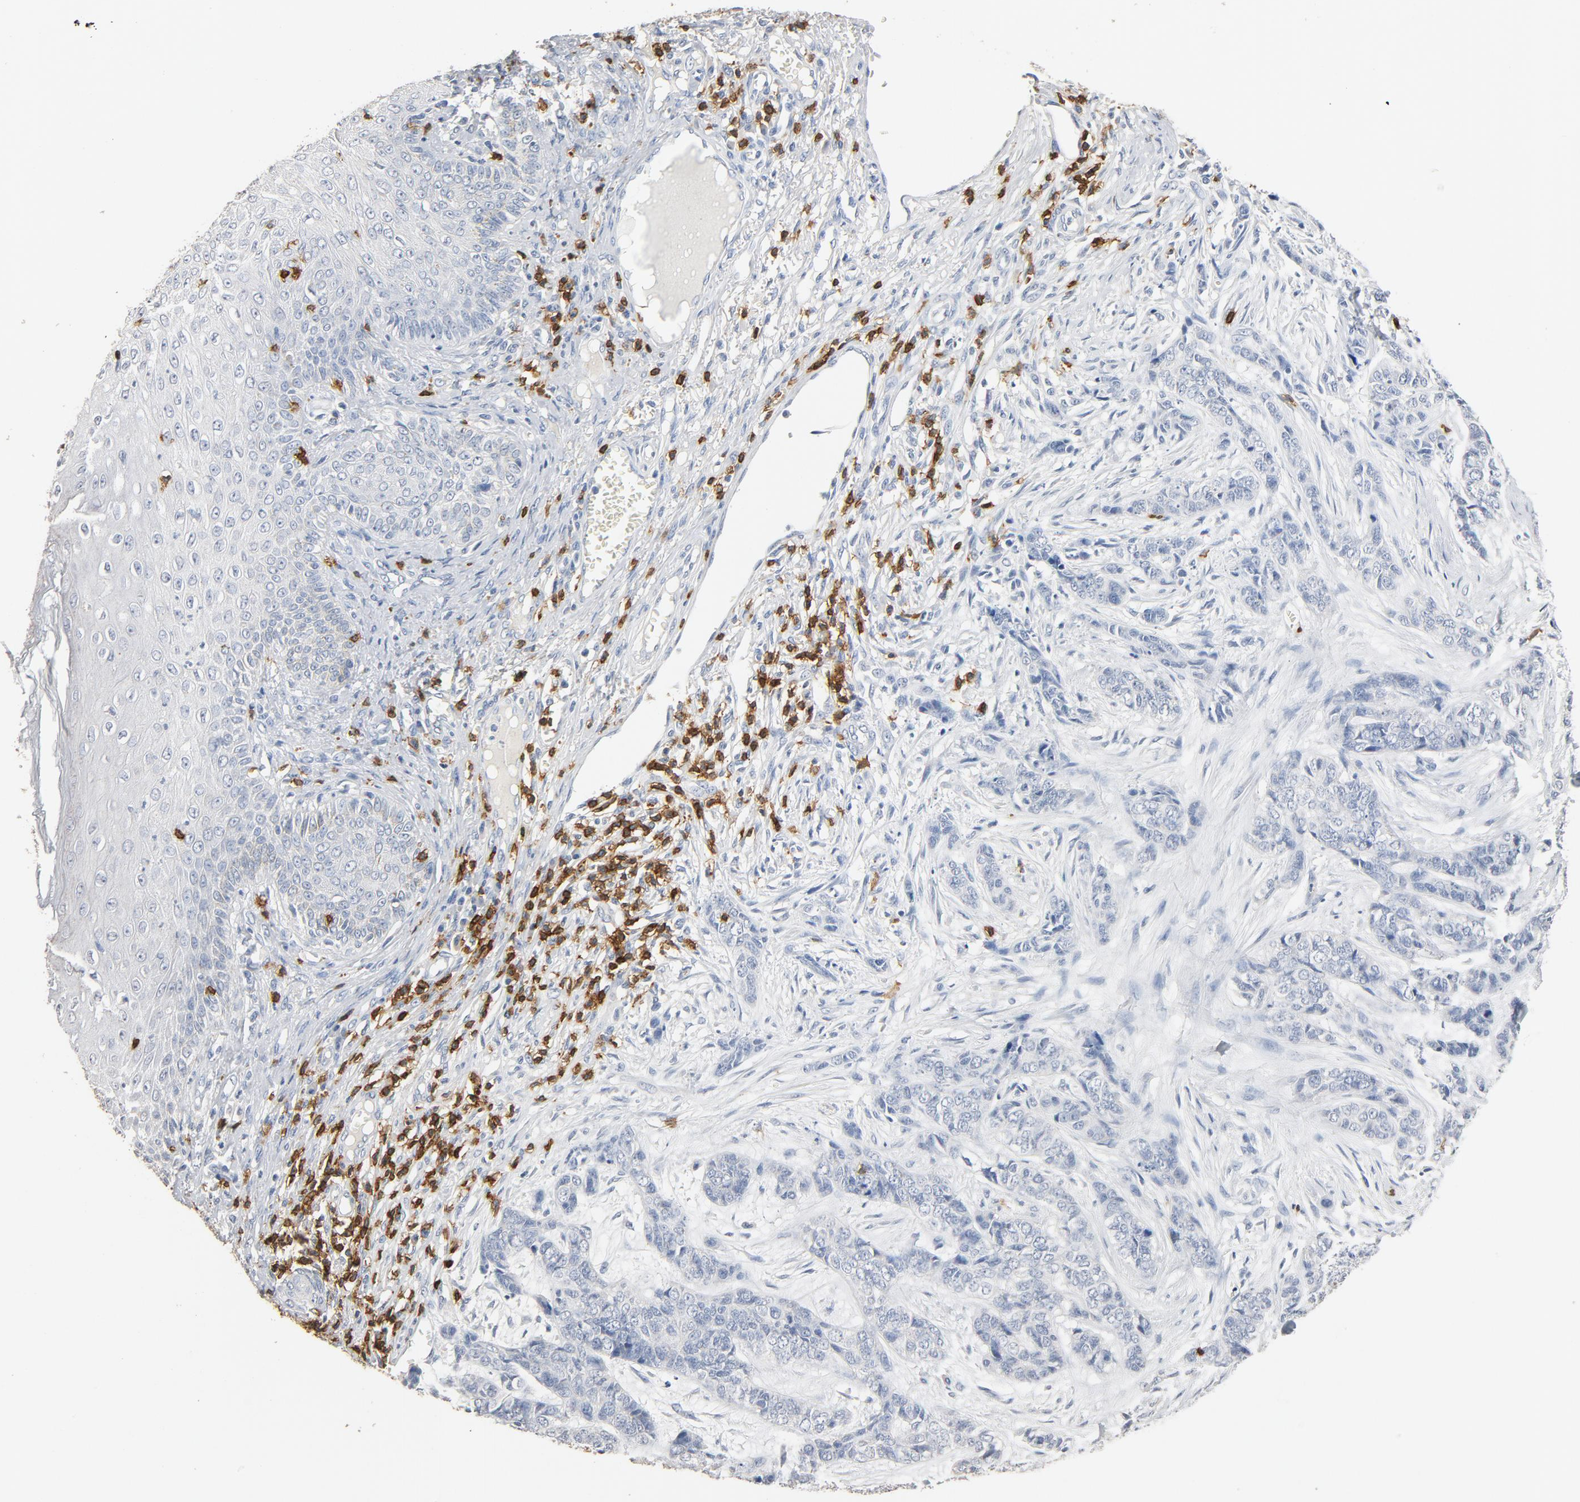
{"staining": {"intensity": "negative", "quantity": "none", "location": "none"}, "tissue": "skin cancer", "cell_type": "Tumor cells", "image_type": "cancer", "snomed": [{"axis": "morphology", "description": "Basal cell carcinoma"}, {"axis": "topography", "description": "Skin"}], "caption": "There is no significant expression in tumor cells of basal cell carcinoma (skin). (DAB immunohistochemistry (IHC) visualized using brightfield microscopy, high magnification).", "gene": "CD247", "patient": {"sex": "female", "age": 64}}